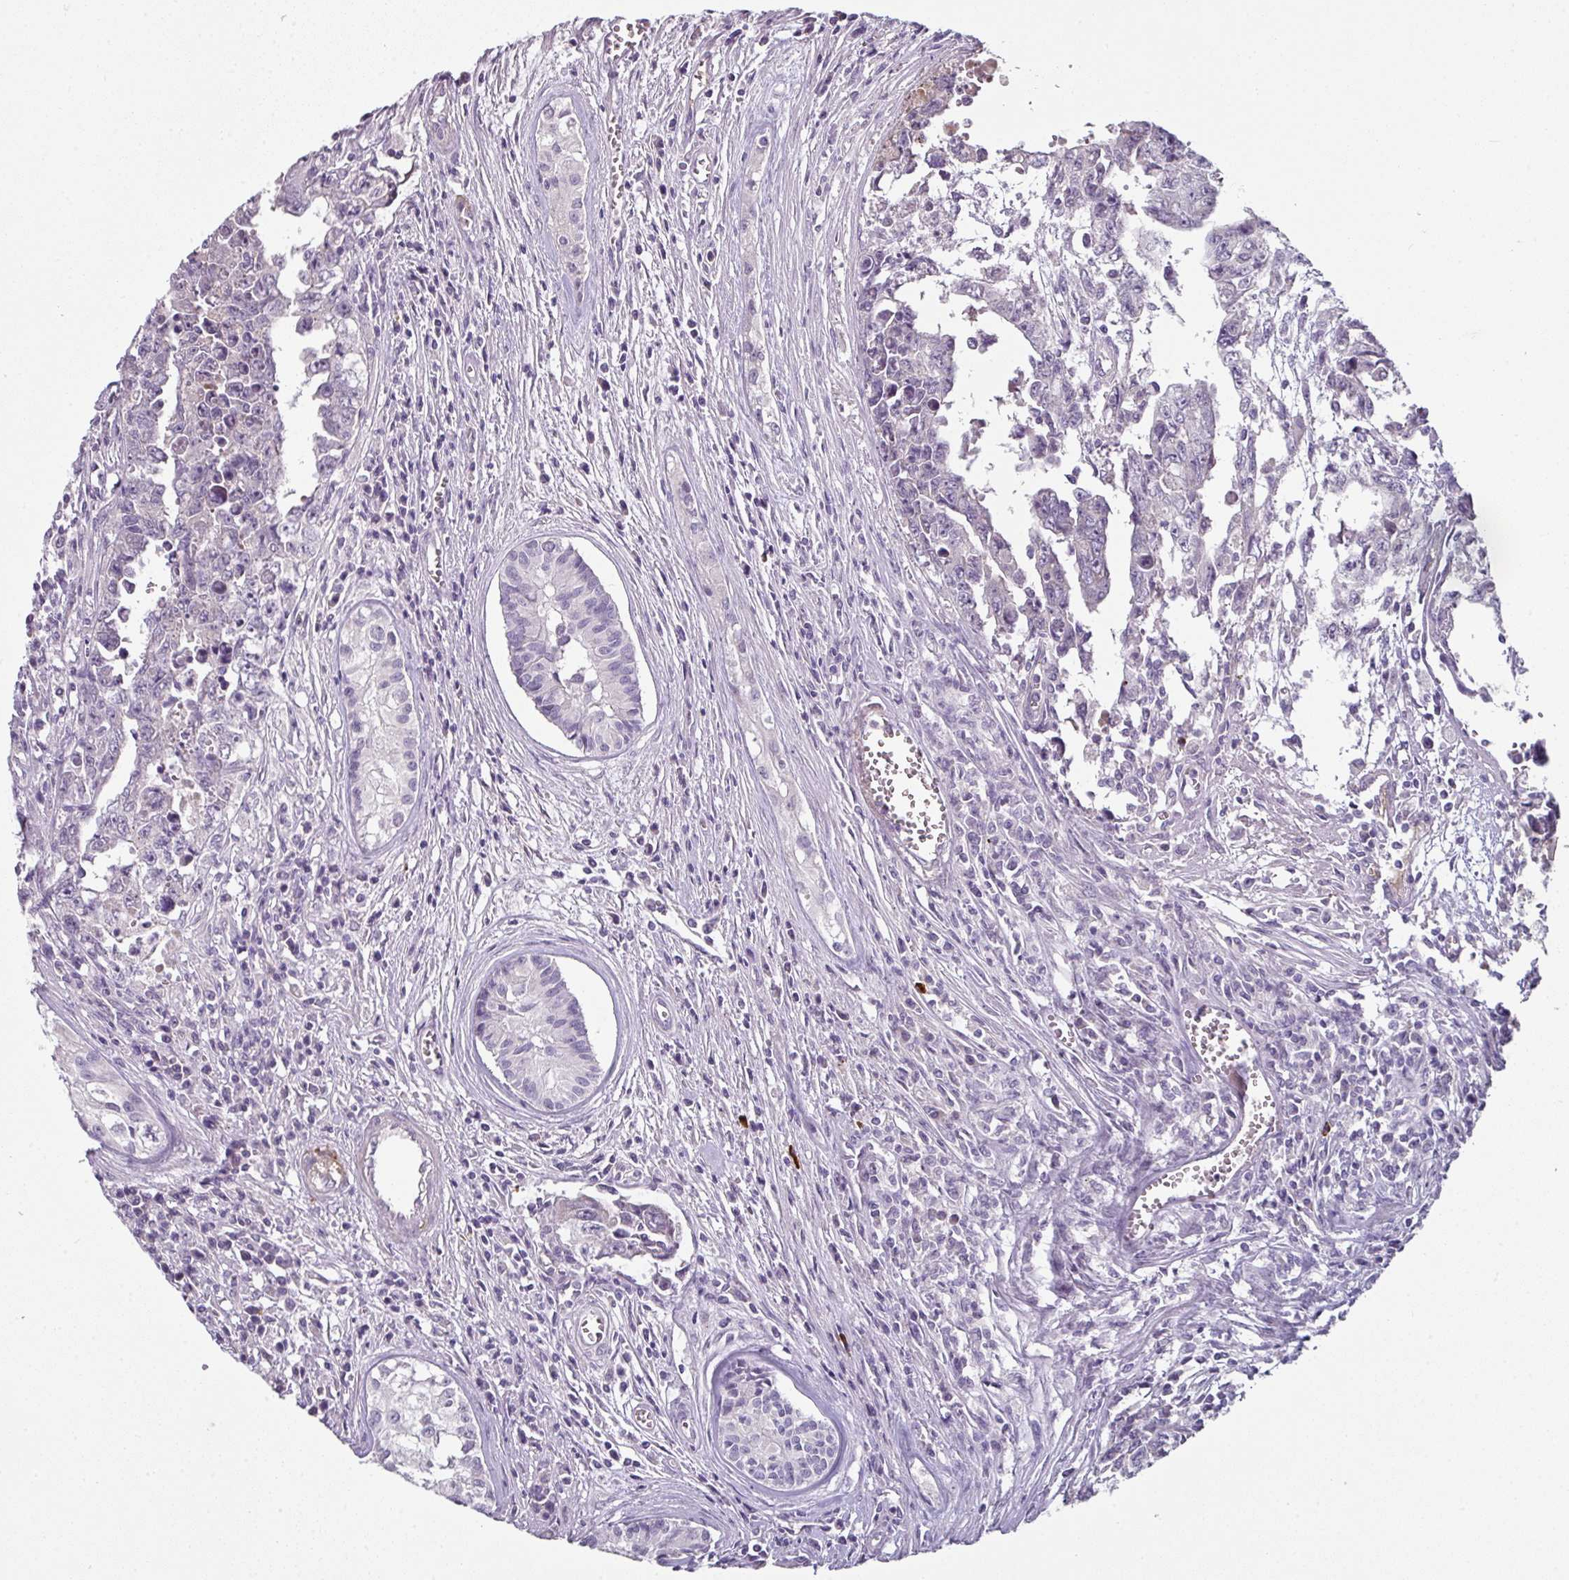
{"staining": {"intensity": "negative", "quantity": "none", "location": "none"}, "tissue": "testis cancer", "cell_type": "Tumor cells", "image_type": "cancer", "snomed": [{"axis": "morphology", "description": "Carcinoma, Embryonal, NOS"}, {"axis": "topography", "description": "Testis"}], "caption": "Immunohistochemical staining of testis cancer reveals no significant expression in tumor cells.", "gene": "FHAD1", "patient": {"sex": "male", "age": 24}}